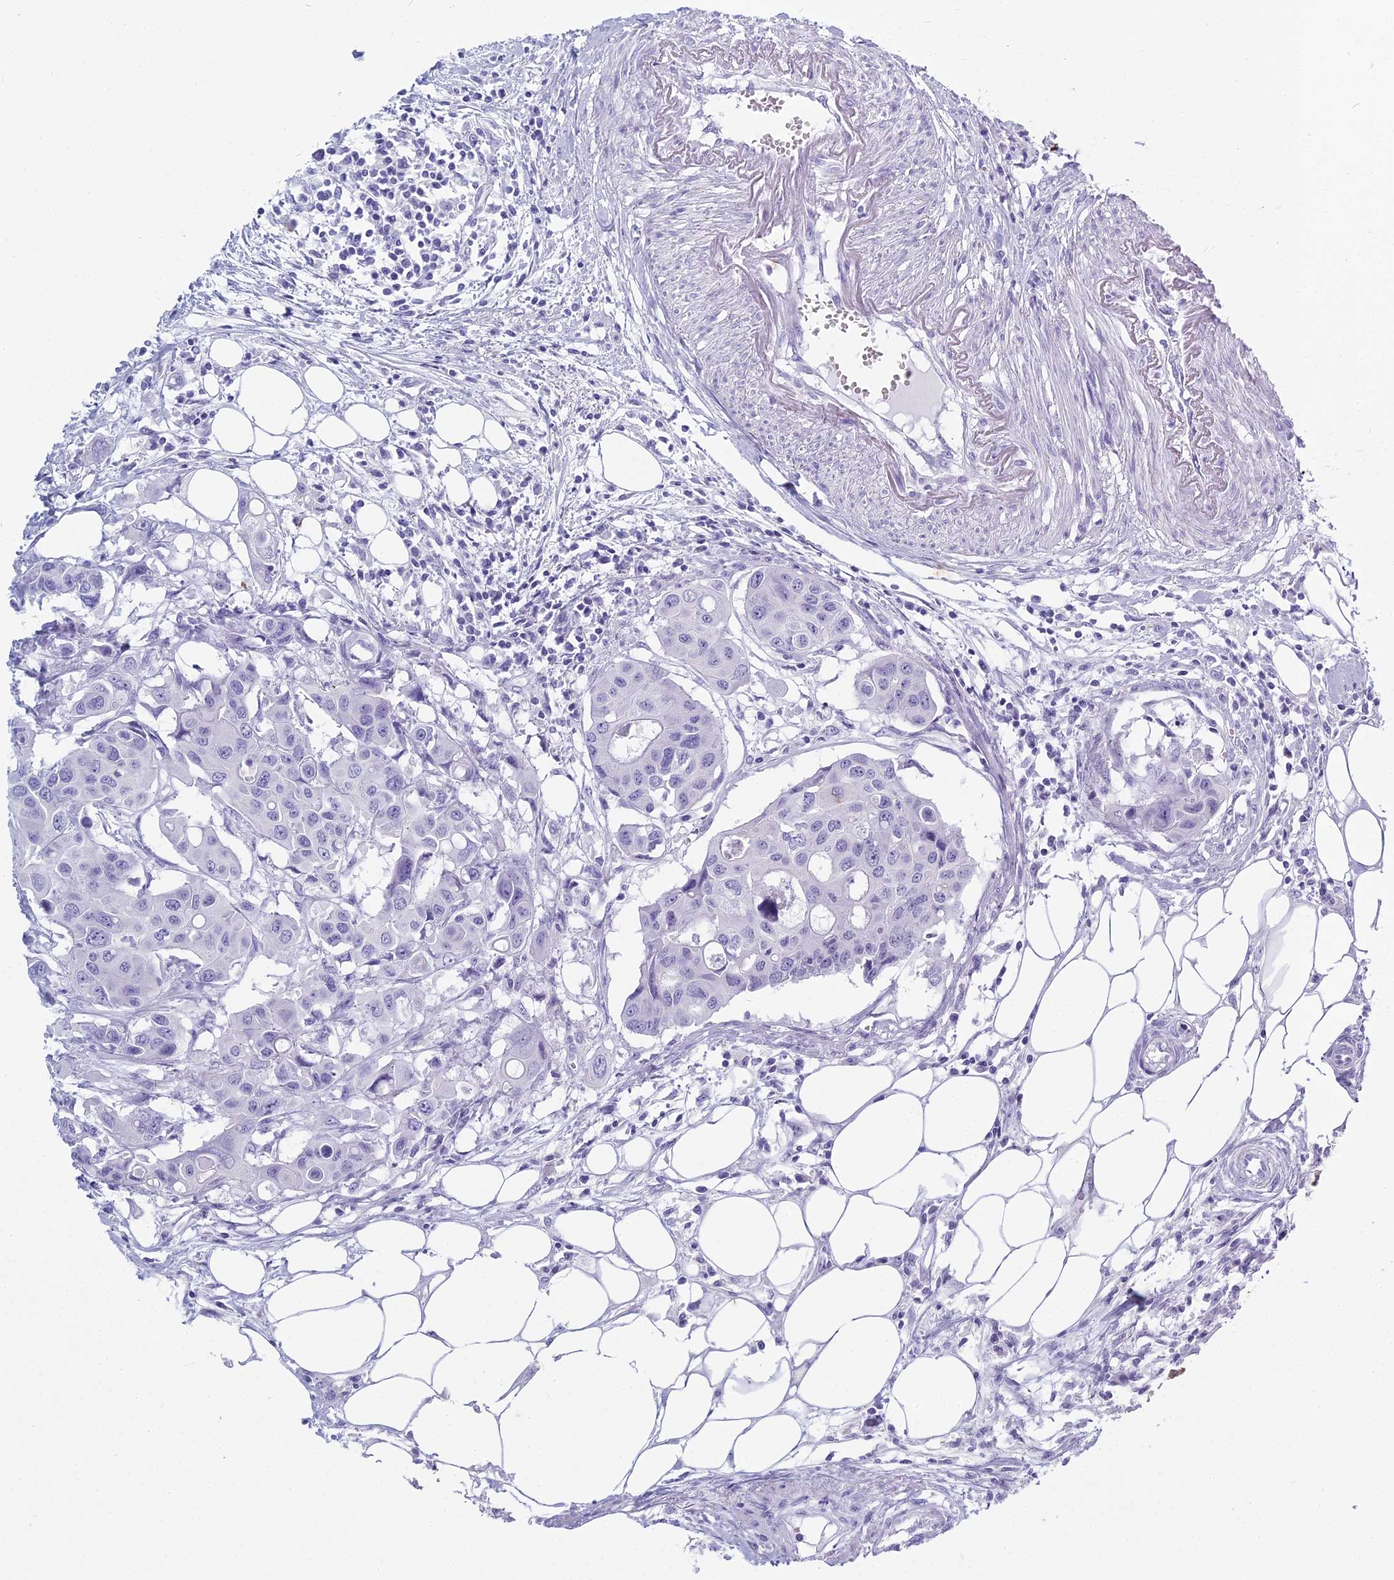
{"staining": {"intensity": "negative", "quantity": "none", "location": "none"}, "tissue": "colorectal cancer", "cell_type": "Tumor cells", "image_type": "cancer", "snomed": [{"axis": "morphology", "description": "Adenocarcinoma, NOS"}, {"axis": "topography", "description": "Colon"}], "caption": "IHC image of colorectal cancer (adenocarcinoma) stained for a protein (brown), which displays no expression in tumor cells. (DAB (3,3'-diaminobenzidine) IHC visualized using brightfield microscopy, high magnification).", "gene": "HMGB4", "patient": {"sex": "male", "age": 77}}